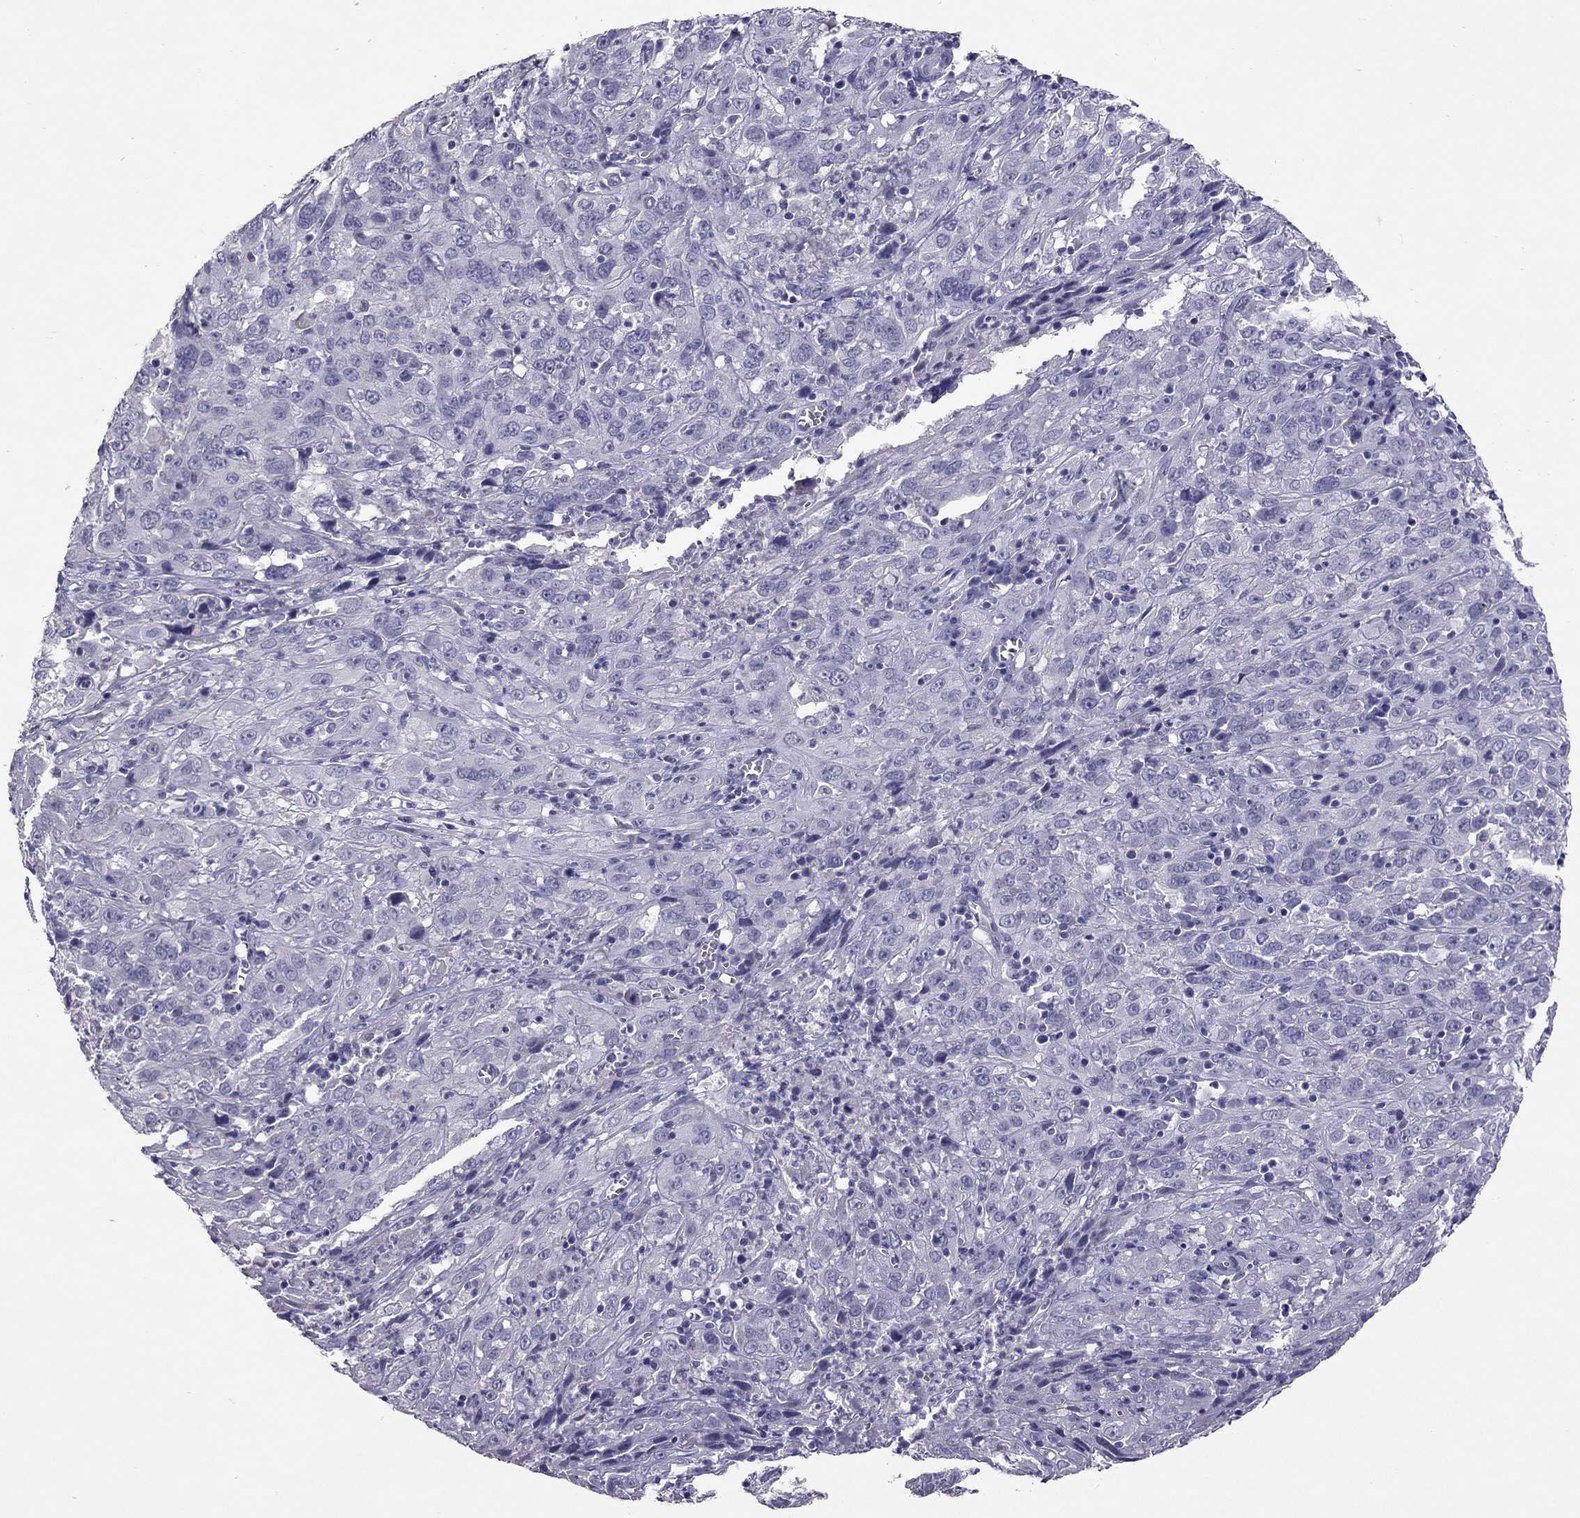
{"staining": {"intensity": "negative", "quantity": "none", "location": "none"}, "tissue": "cervical cancer", "cell_type": "Tumor cells", "image_type": "cancer", "snomed": [{"axis": "morphology", "description": "Squamous cell carcinoma, NOS"}, {"axis": "topography", "description": "Cervix"}], "caption": "Histopathology image shows no protein staining in tumor cells of cervical cancer tissue. The staining is performed using DAB brown chromogen with nuclei counter-stained in using hematoxylin.", "gene": "RHO", "patient": {"sex": "female", "age": 32}}